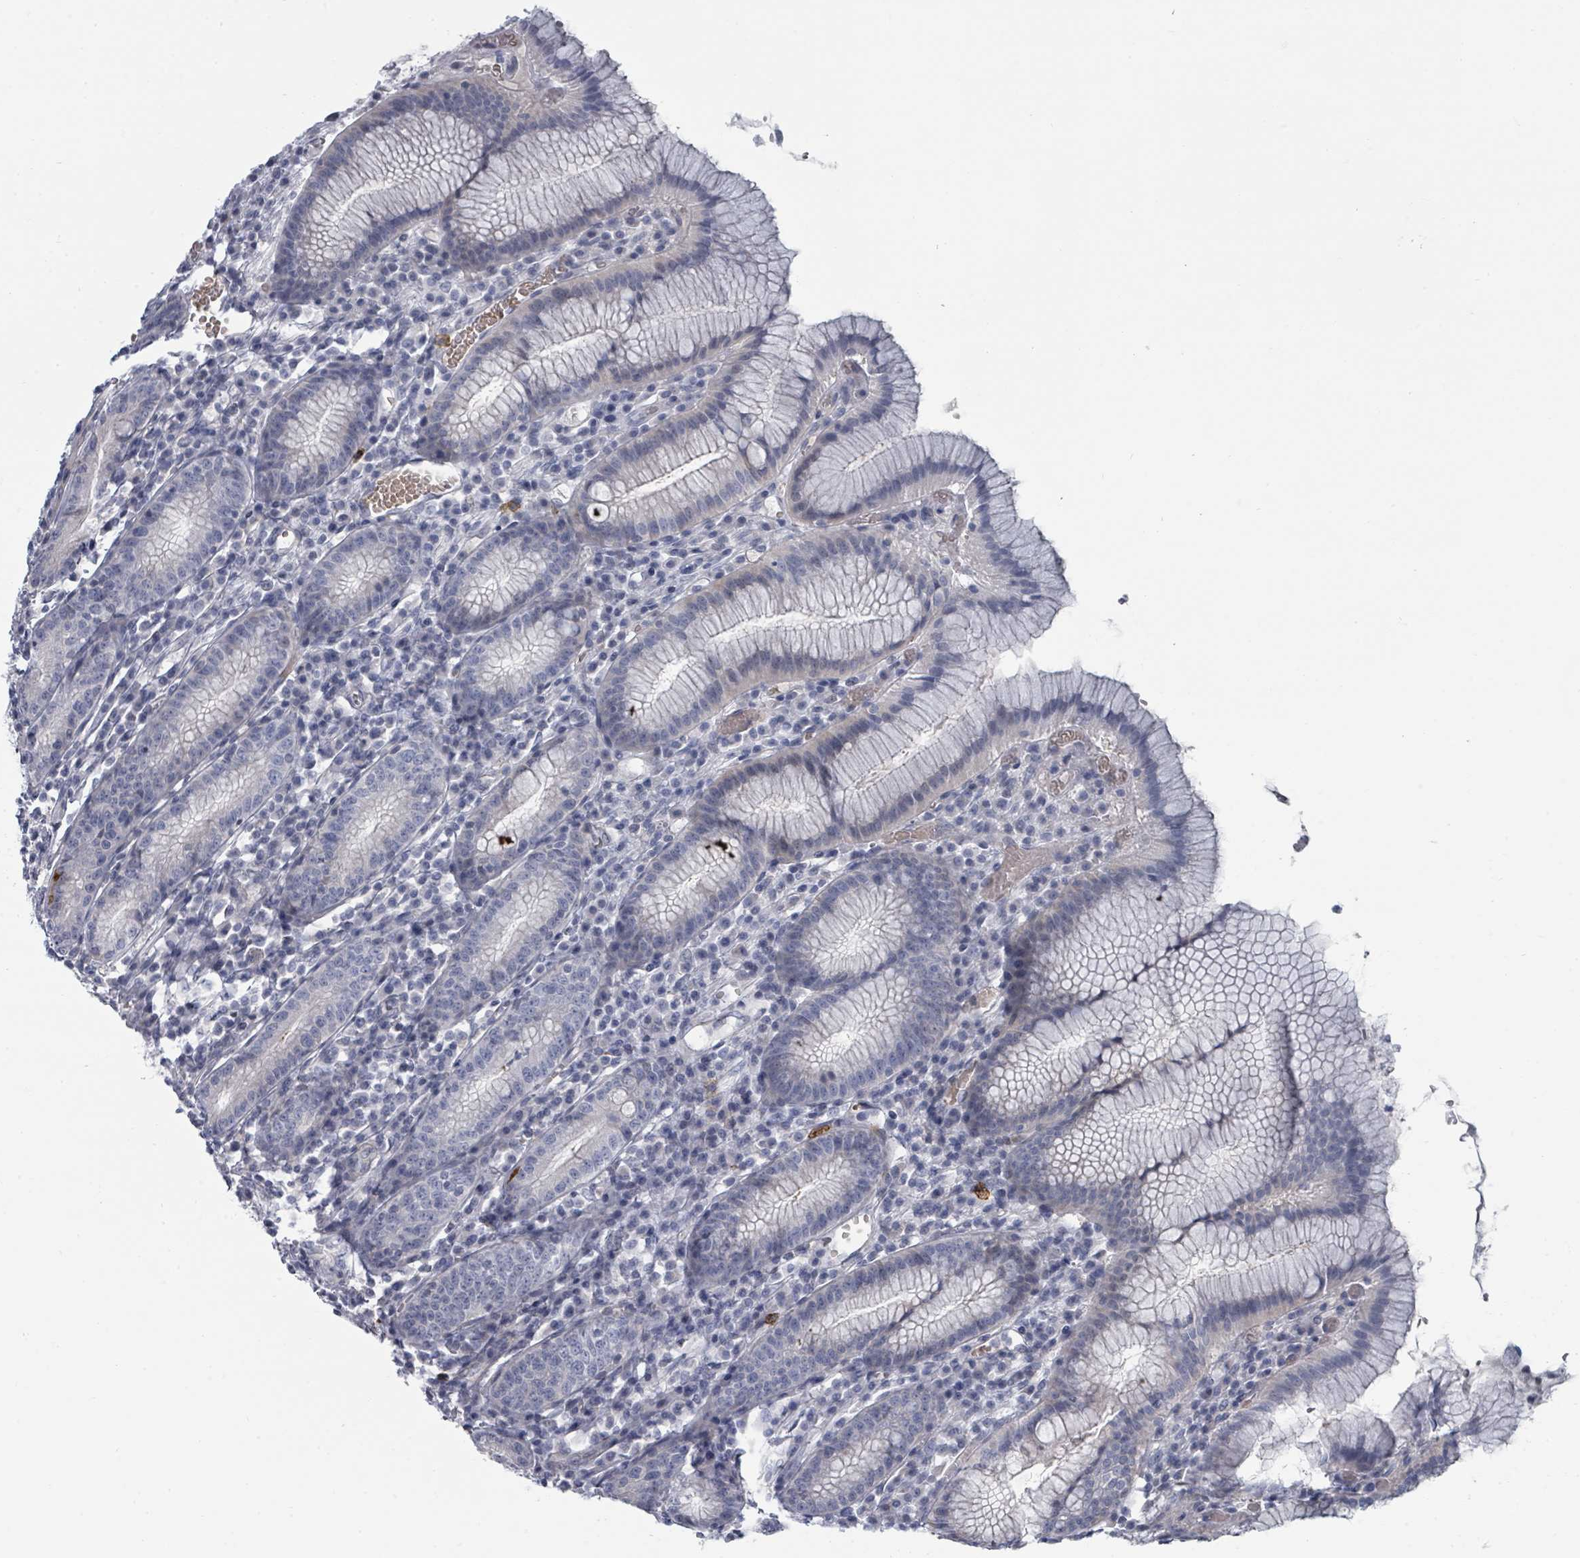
{"staining": {"intensity": "negative", "quantity": "none", "location": "none"}, "tissue": "stomach", "cell_type": "Glandular cells", "image_type": "normal", "snomed": [{"axis": "morphology", "description": "Normal tissue, NOS"}, {"axis": "topography", "description": "Stomach"}], "caption": "Unremarkable stomach was stained to show a protein in brown. There is no significant positivity in glandular cells.", "gene": "SLC25A45", "patient": {"sex": "male", "age": 55}}